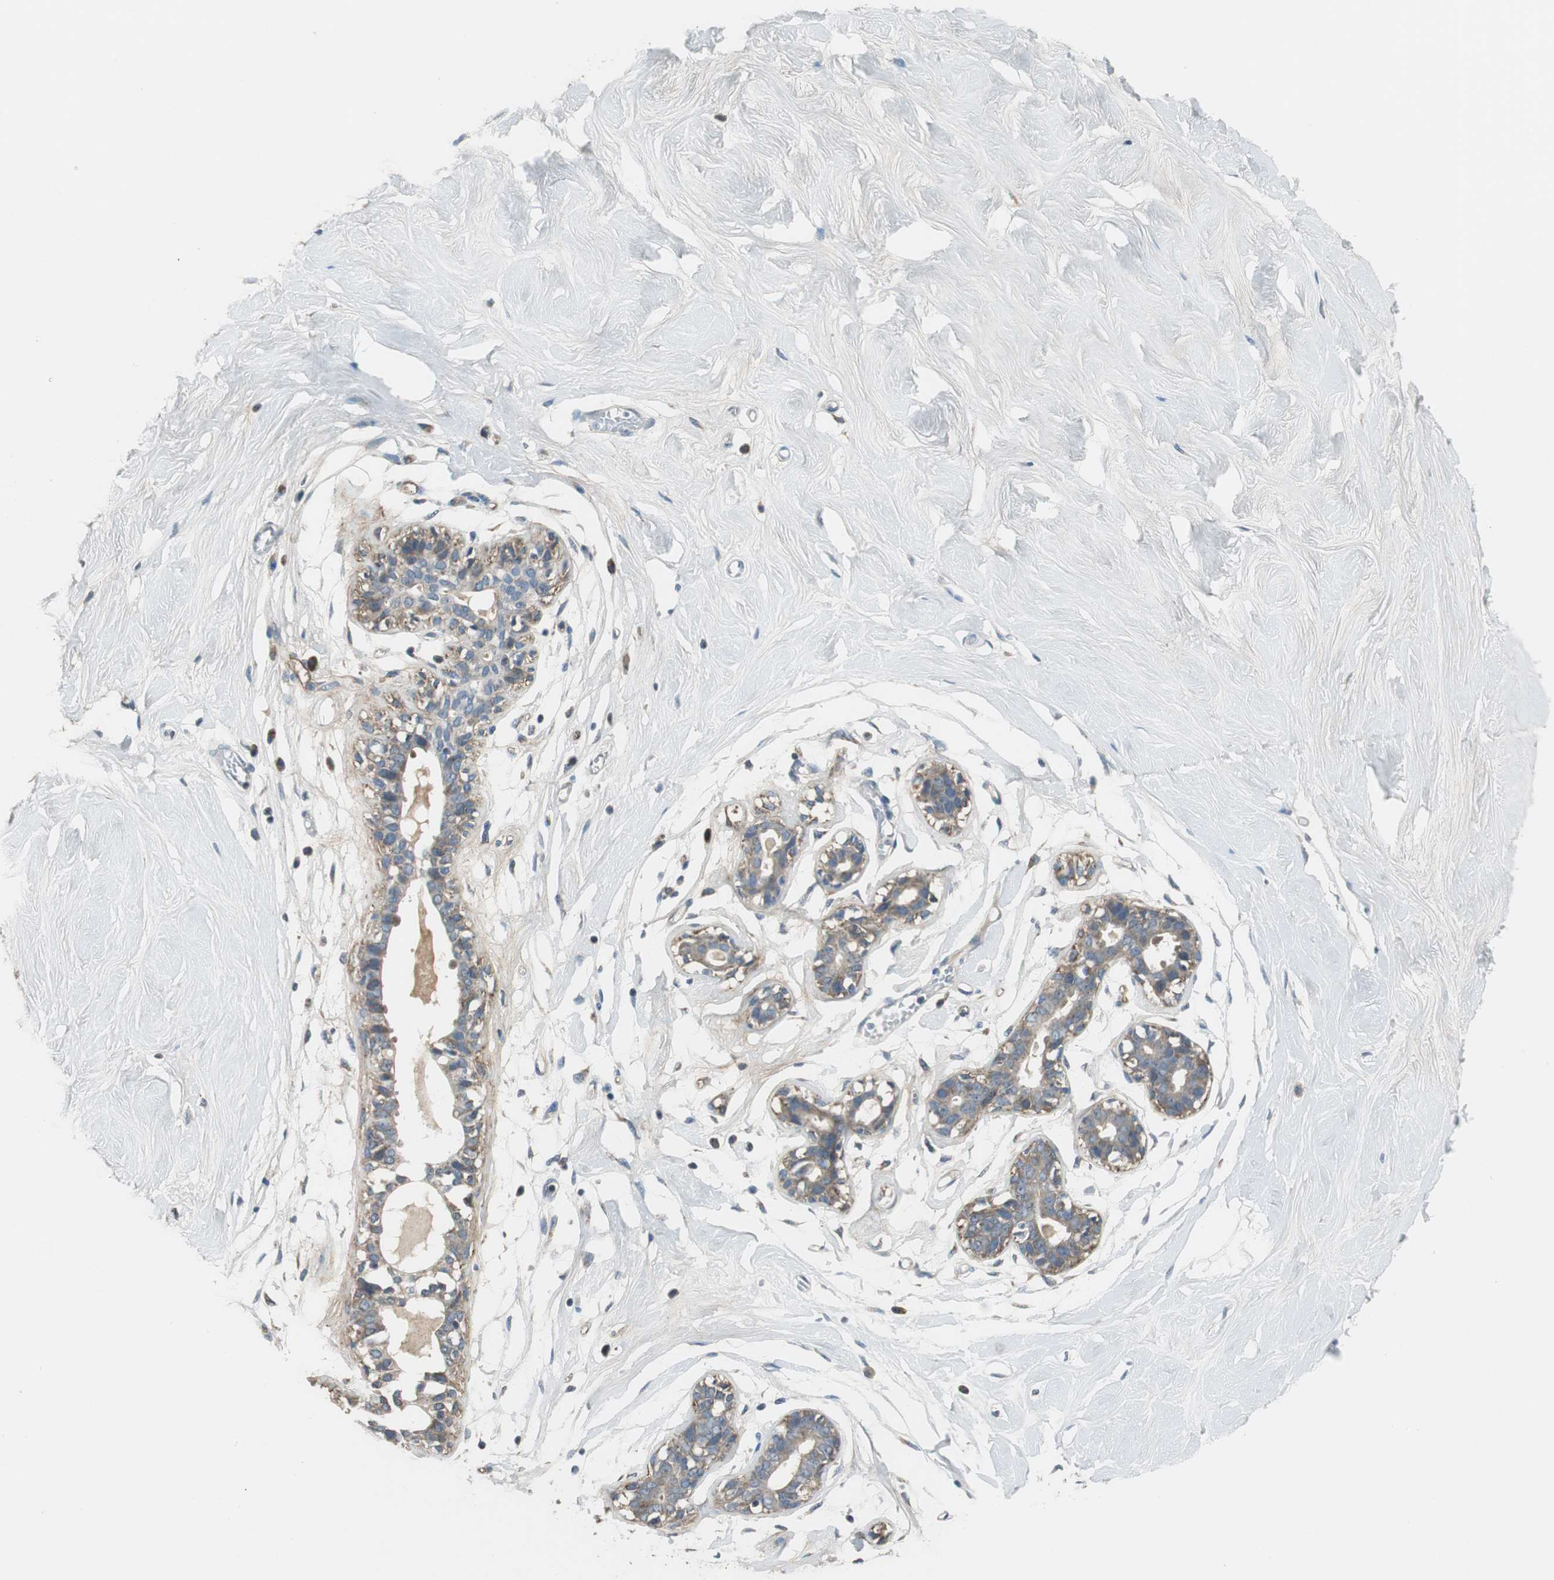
{"staining": {"intensity": "negative", "quantity": "none", "location": "none"}, "tissue": "breast", "cell_type": "Adipocytes", "image_type": "normal", "snomed": [{"axis": "morphology", "description": "Normal tissue, NOS"}, {"axis": "topography", "description": "Breast"}, {"axis": "topography", "description": "Soft tissue"}], "caption": "Immunohistochemistry image of unremarkable human breast stained for a protein (brown), which demonstrates no positivity in adipocytes. (Brightfield microscopy of DAB (3,3'-diaminobenzidine) IHC at high magnification).", "gene": "MSTO1", "patient": {"sex": "female", "age": 25}}